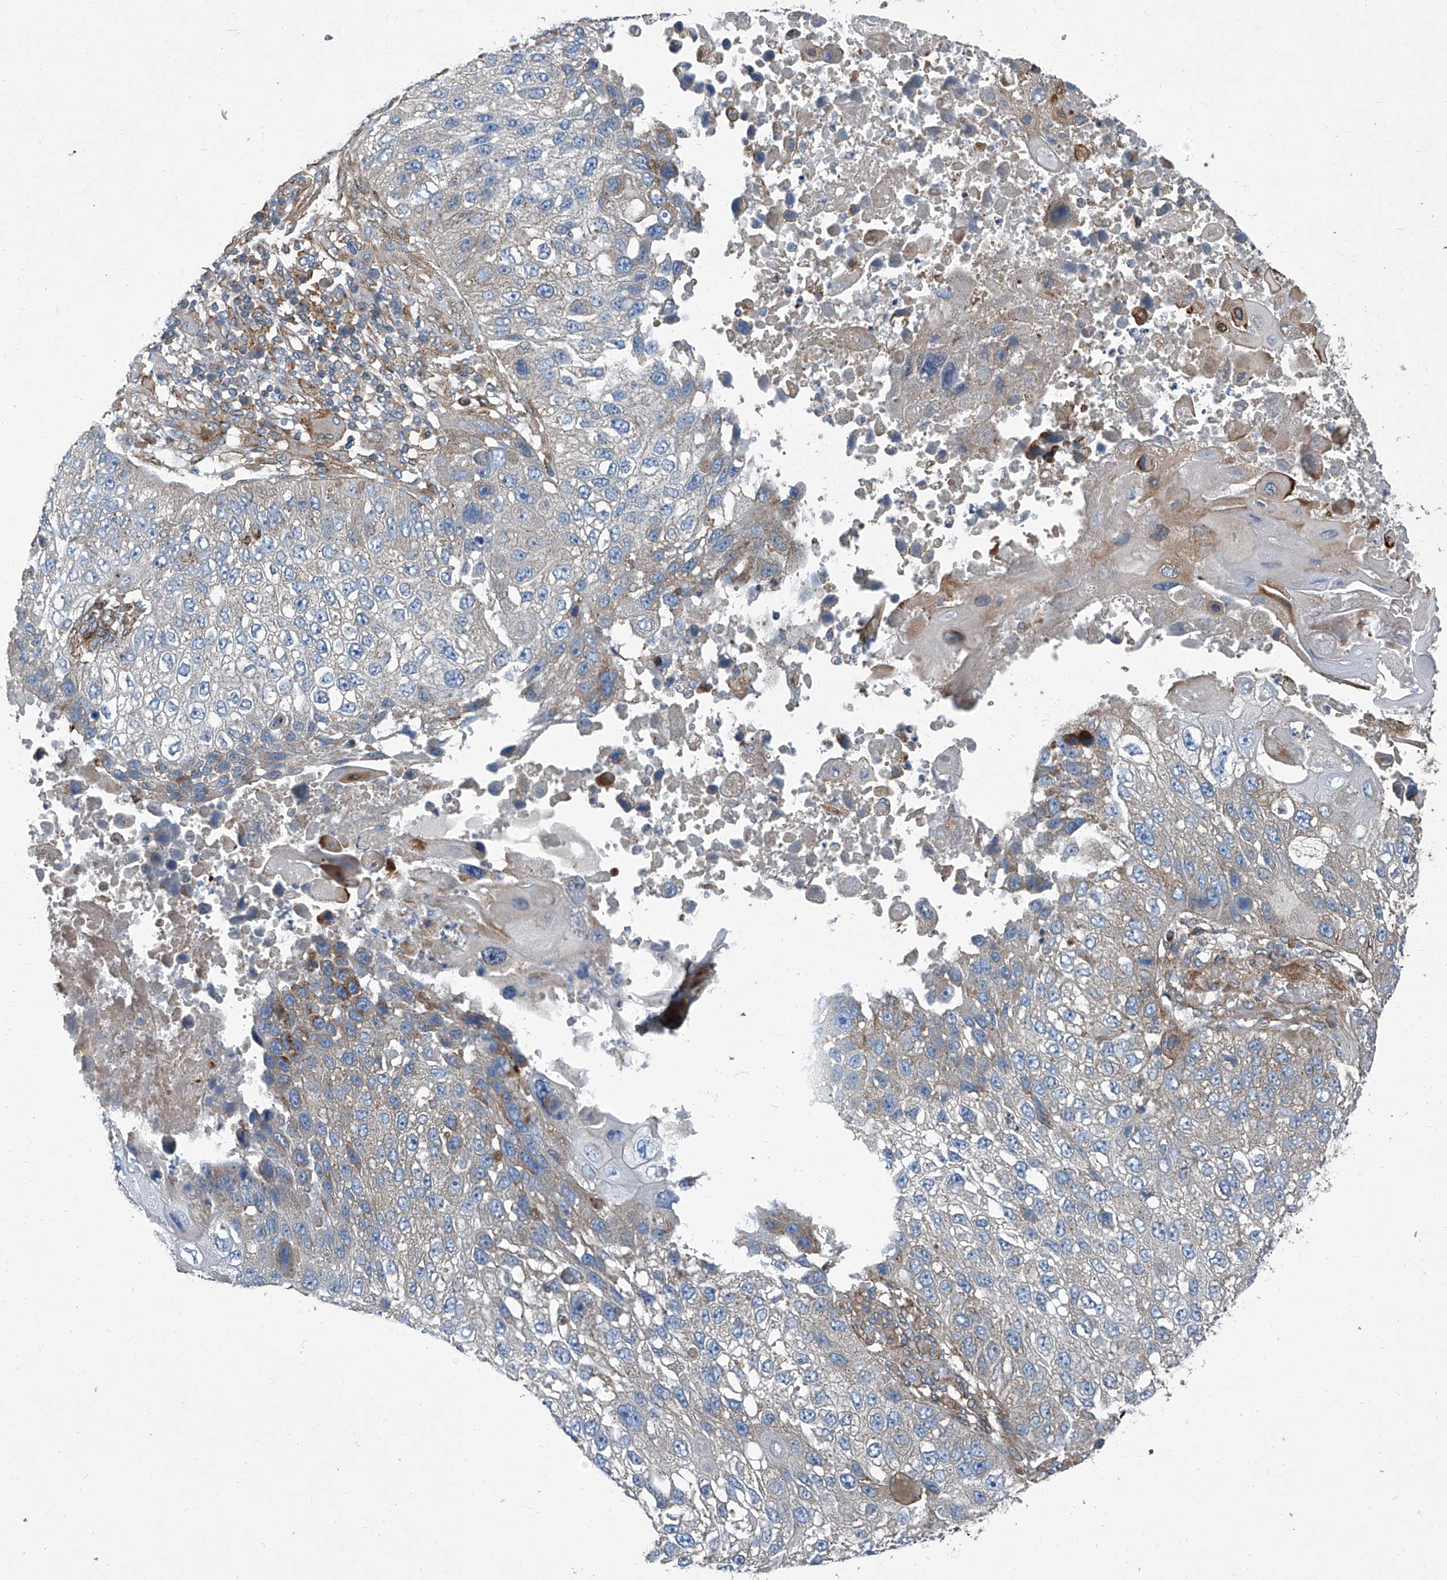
{"staining": {"intensity": "weak", "quantity": "<25%", "location": "cytoplasmic/membranous"}, "tissue": "lung cancer", "cell_type": "Tumor cells", "image_type": "cancer", "snomed": [{"axis": "morphology", "description": "Squamous cell carcinoma, NOS"}, {"axis": "topography", "description": "Lung"}], "caption": "Micrograph shows no protein expression in tumor cells of squamous cell carcinoma (lung) tissue.", "gene": "PIGH", "patient": {"sex": "male", "age": 61}}